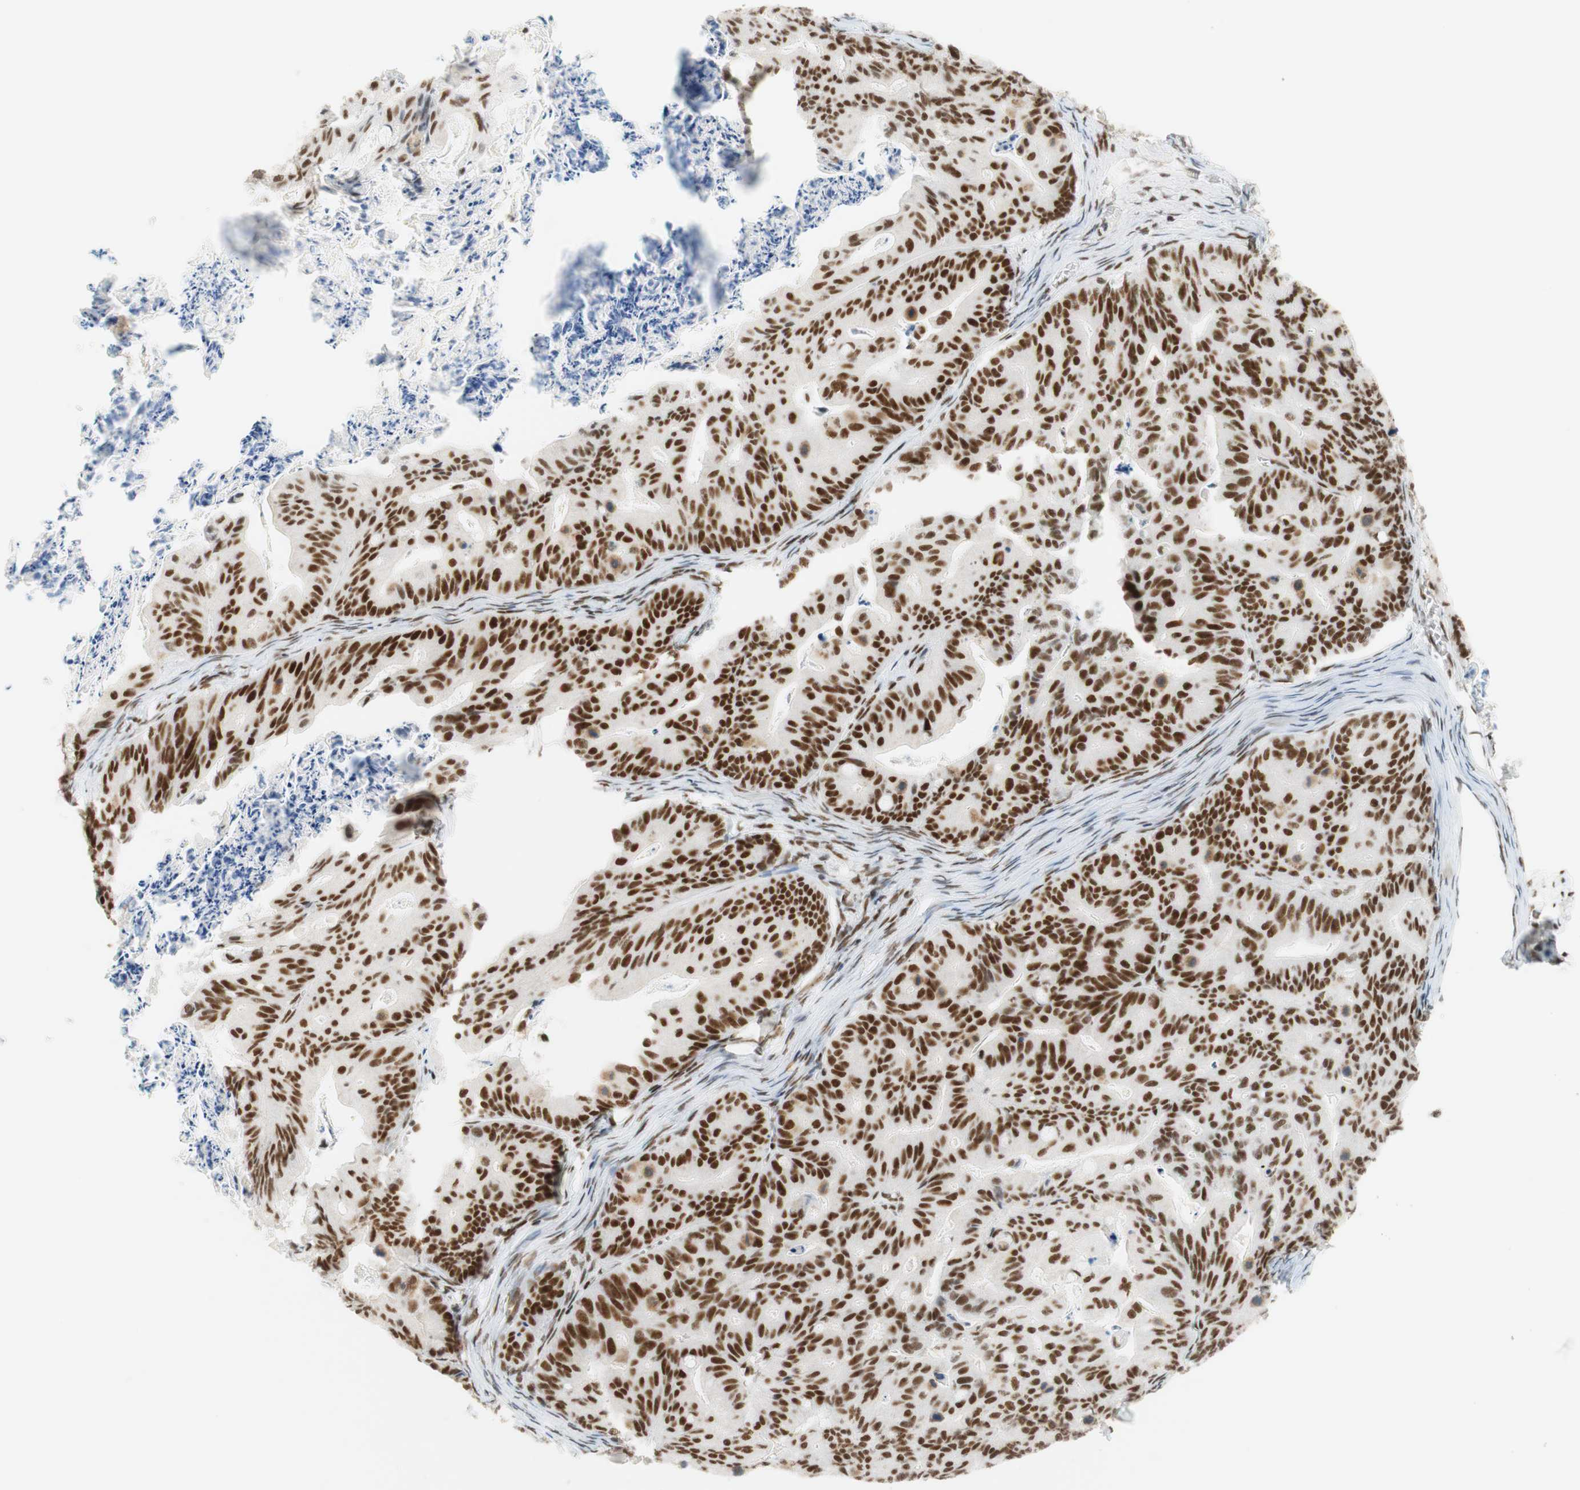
{"staining": {"intensity": "strong", "quantity": ">75%", "location": "nuclear"}, "tissue": "ovarian cancer", "cell_type": "Tumor cells", "image_type": "cancer", "snomed": [{"axis": "morphology", "description": "Cystadenocarcinoma, mucinous, NOS"}, {"axis": "topography", "description": "Ovary"}], "caption": "A high amount of strong nuclear positivity is appreciated in about >75% of tumor cells in ovarian cancer (mucinous cystadenocarcinoma) tissue. (IHC, brightfield microscopy, high magnification).", "gene": "RNF20", "patient": {"sex": "female", "age": 37}}